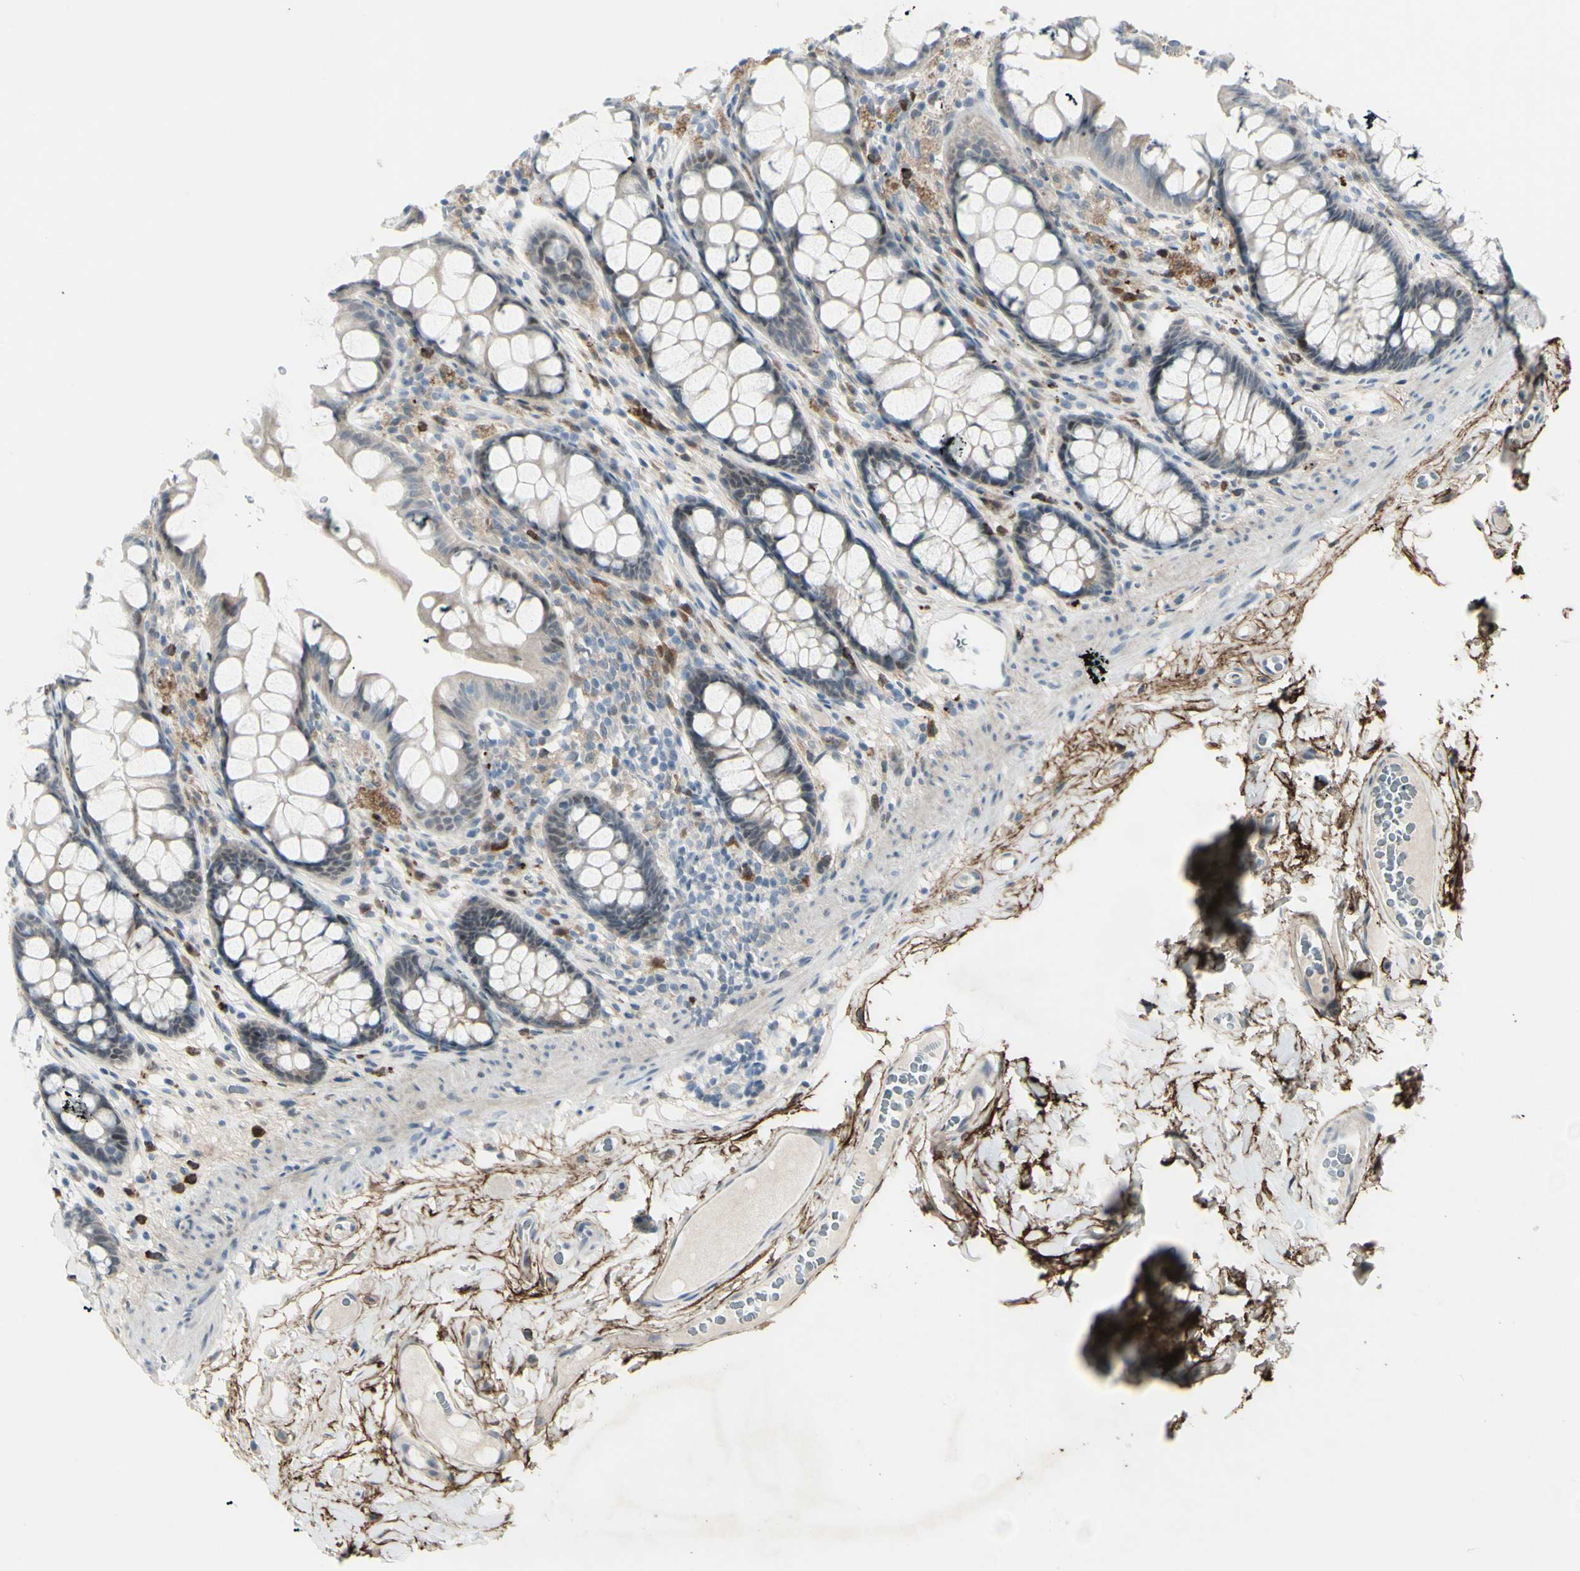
{"staining": {"intensity": "negative", "quantity": "none", "location": "none"}, "tissue": "colon", "cell_type": "Endothelial cells", "image_type": "normal", "snomed": [{"axis": "morphology", "description": "Normal tissue, NOS"}, {"axis": "topography", "description": "Colon"}], "caption": "The IHC photomicrograph has no significant positivity in endothelial cells of colon. The staining was performed using DAB (3,3'-diaminobenzidine) to visualize the protein expression in brown, while the nuclei were stained in blue with hematoxylin (Magnification: 20x).", "gene": "ETNK1", "patient": {"sex": "female", "age": 55}}